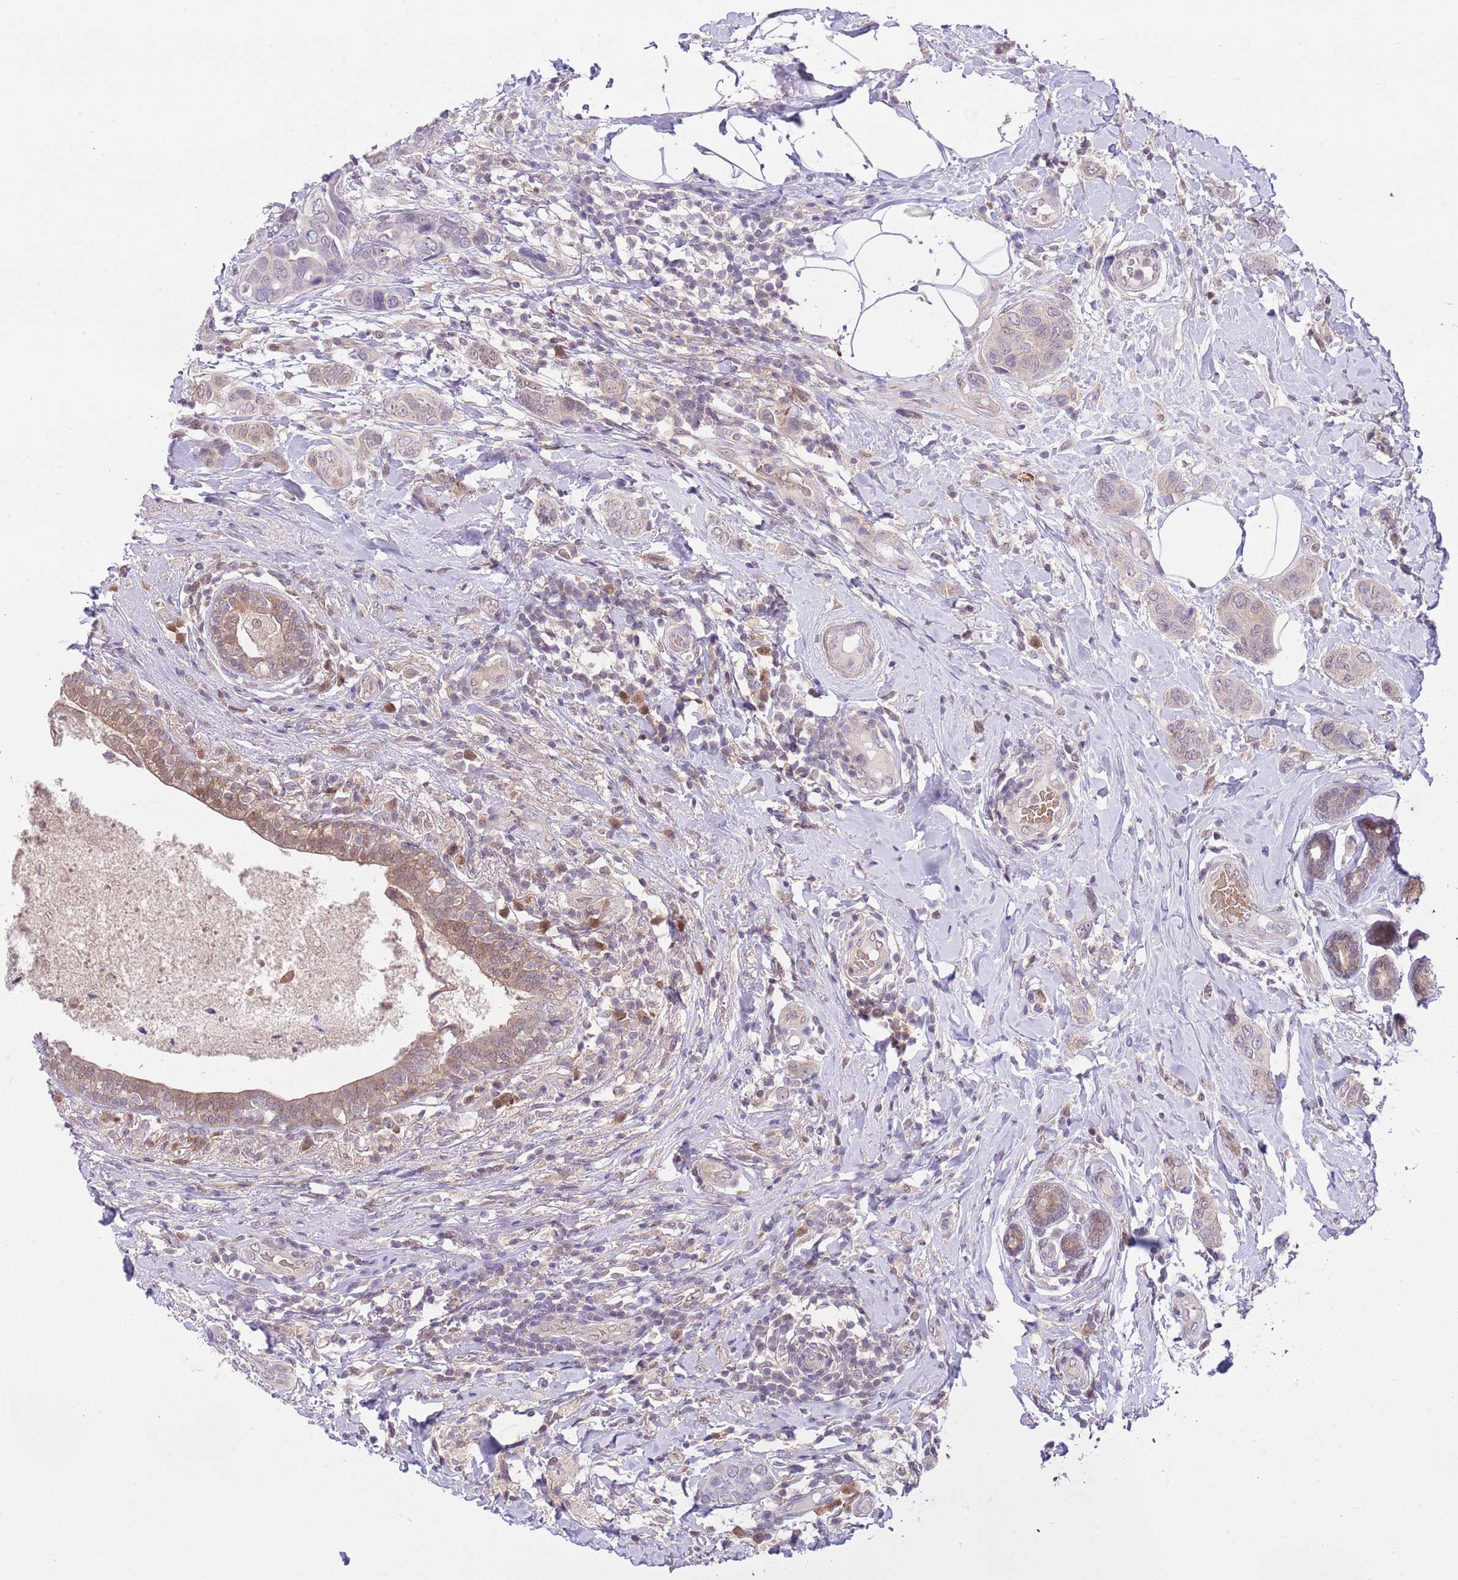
{"staining": {"intensity": "weak", "quantity": "<25%", "location": "cytoplasmic/membranous"}, "tissue": "breast cancer", "cell_type": "Tumor cells", "image_type": "cancer", "snomed": [{"axis": "morphology", "description": "Lobular carcinoma"}, {"axis": "topography", "description": "Breast"}], "caption": "Tumor cells are negative for protein expression in human breast cancer.", "gene": "GALK2", "patient": {"sex": "female", "age": 51}}